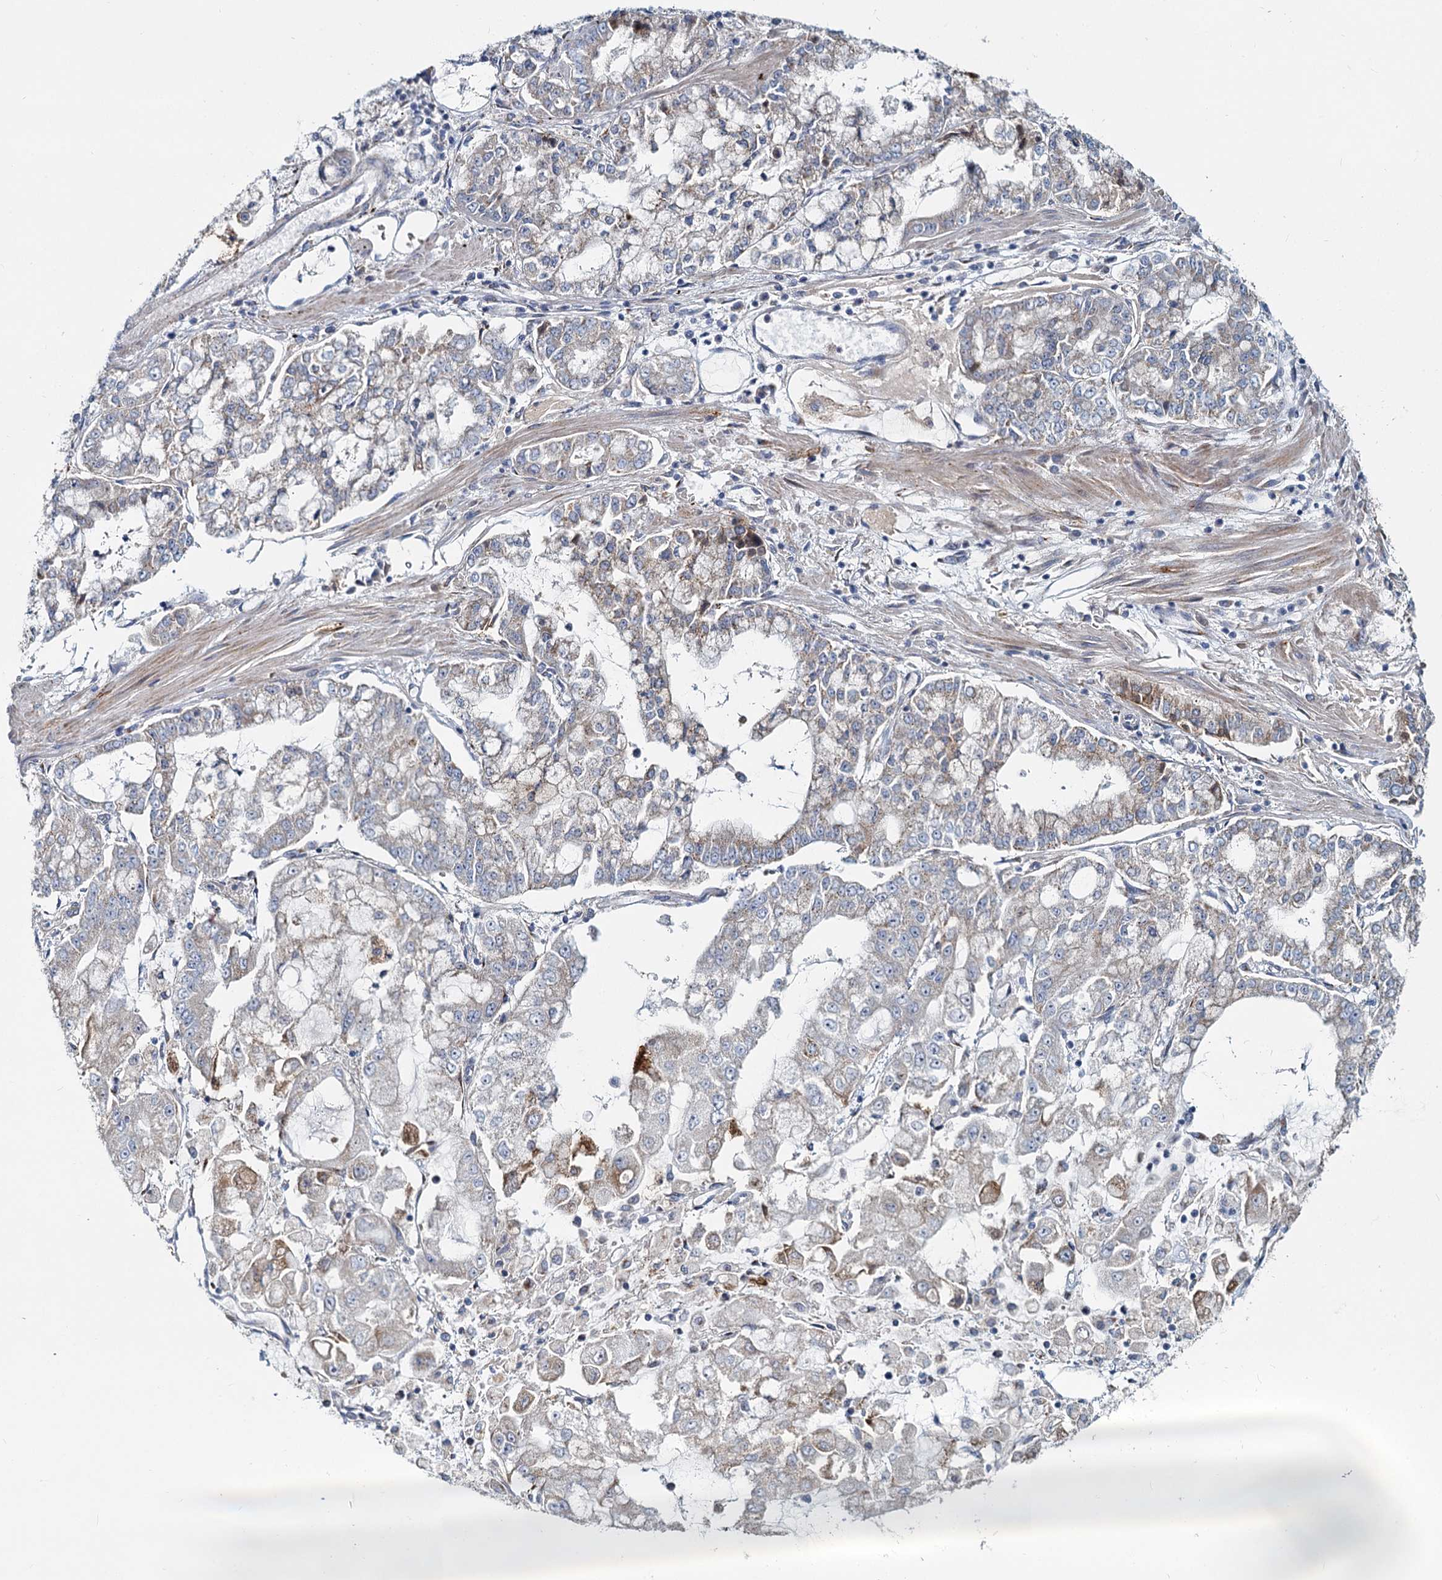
{"staining": {"intensity": "weak", "quantity": "25%-75%", "location": "cytoplasmic/membranous"}, "tissue": "stomach cancer", "cell_type": "Tumor cells", "image_type": "cancer", "snomed": [{"axis": "morphology", "description": "Adenocarcinoma, NOS"}, {"axis": "topography", "description": "Stomach"}], "caption": "Immunohistochemistry image of neoplastic tissue: adenocarcinoma (stomach) stained using IHC exhibits low levels of weak protein expression localized specifically in the cytoplasmic/membranous of tumor cells, appearing as a cytoplasmic/membranous brown color.", "gene": "DCUN1D2", "patient": {"sex": "male", "age": 76}}